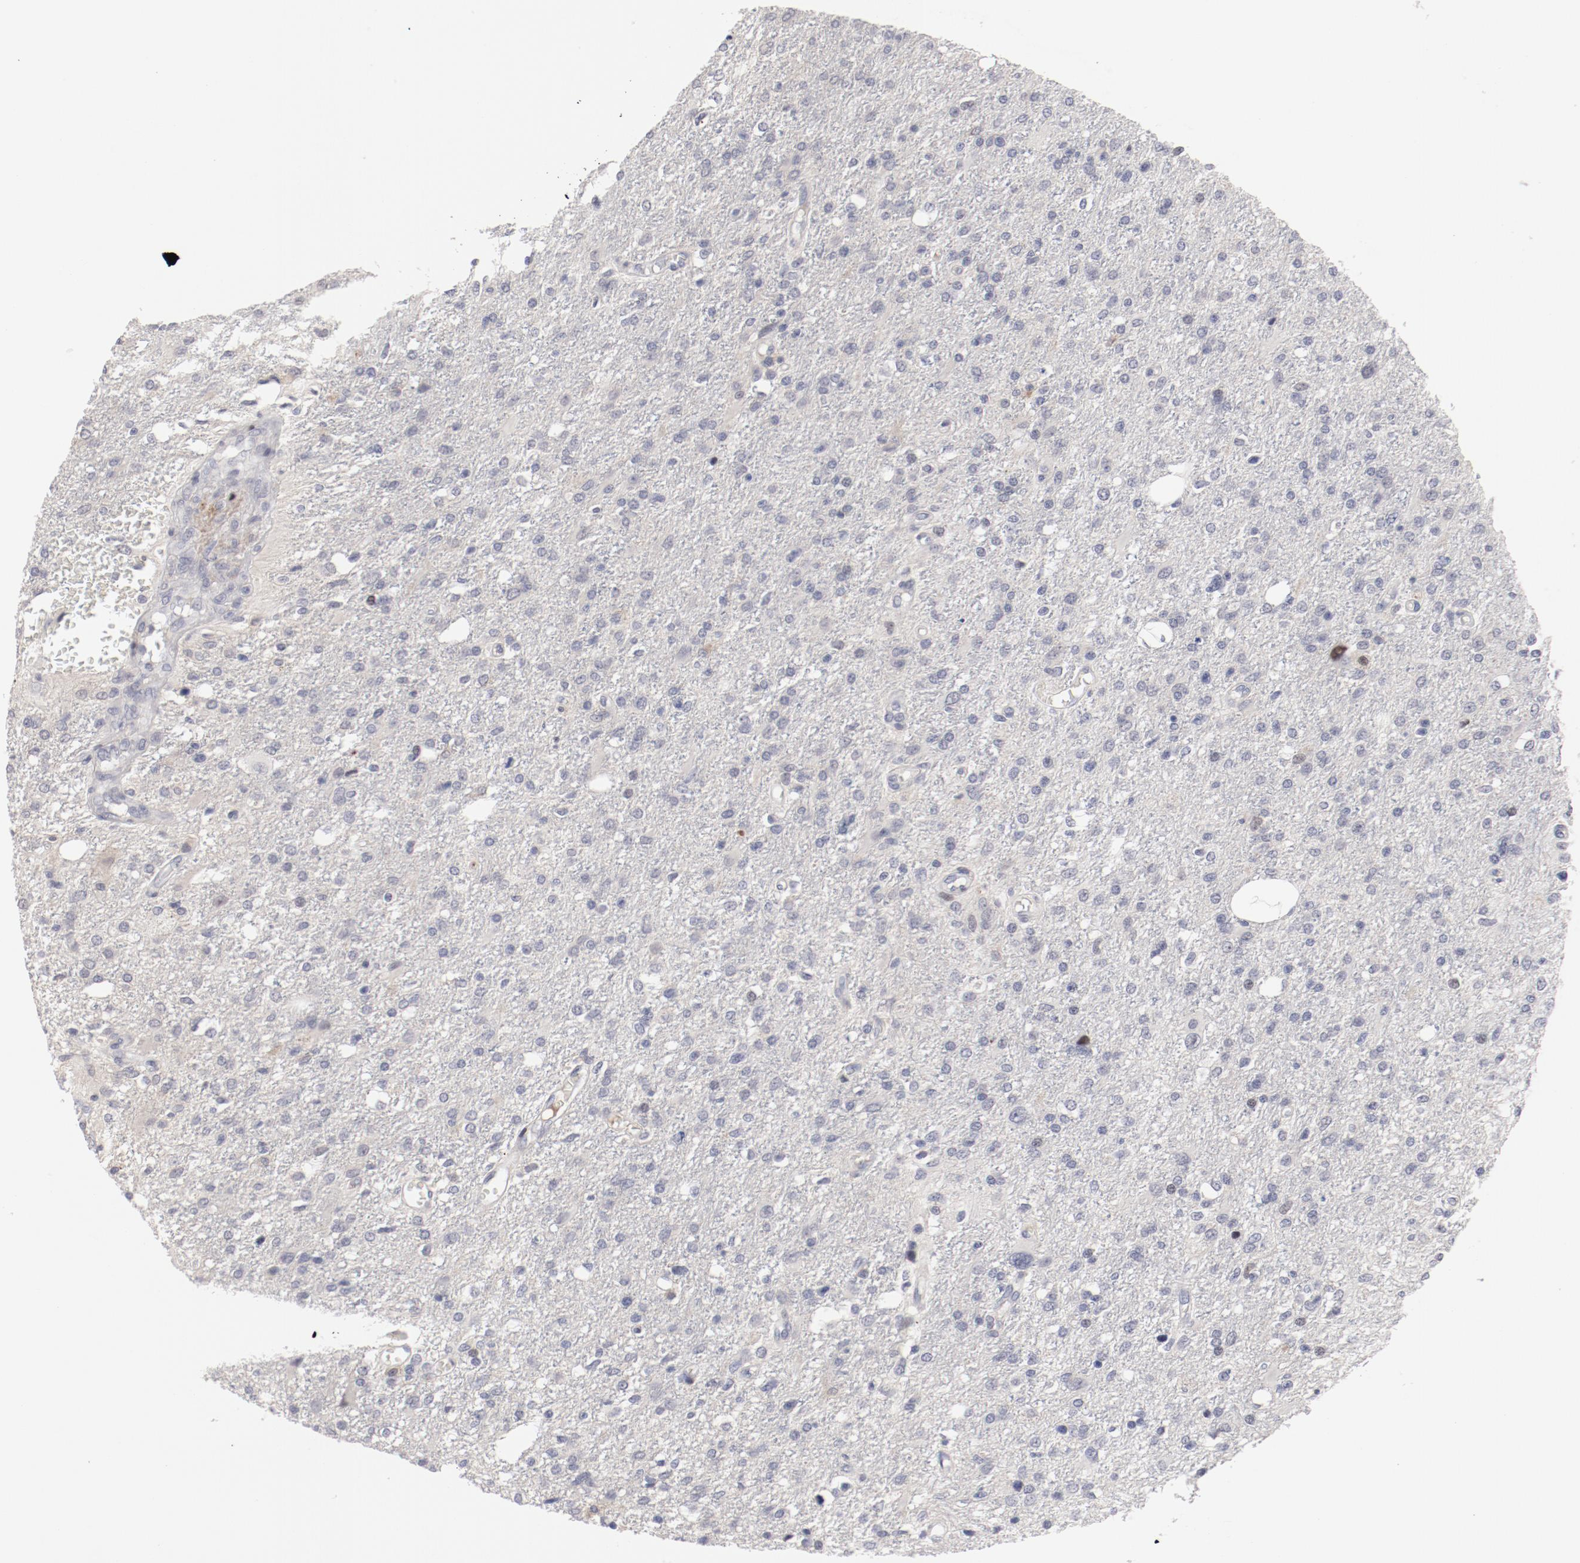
{"staining": {"intensity": "weak", "quantity": "<25%", "location": "nuclear"}, "tissue": "glioma", "cell_type": "Tumor cells", "image_type": "cancer", "snomed": [{"axis": "morphology", "description": "Glioma, malignant, High grade"}, {"axis": "topography", "description": "Cerebral cortex"}], "caption": "An image of human malignant glioma (high-grade) is negative for staining in tumor cells.", "gene": "FSCB", "patient": {"sex": "male", "age": 76}}